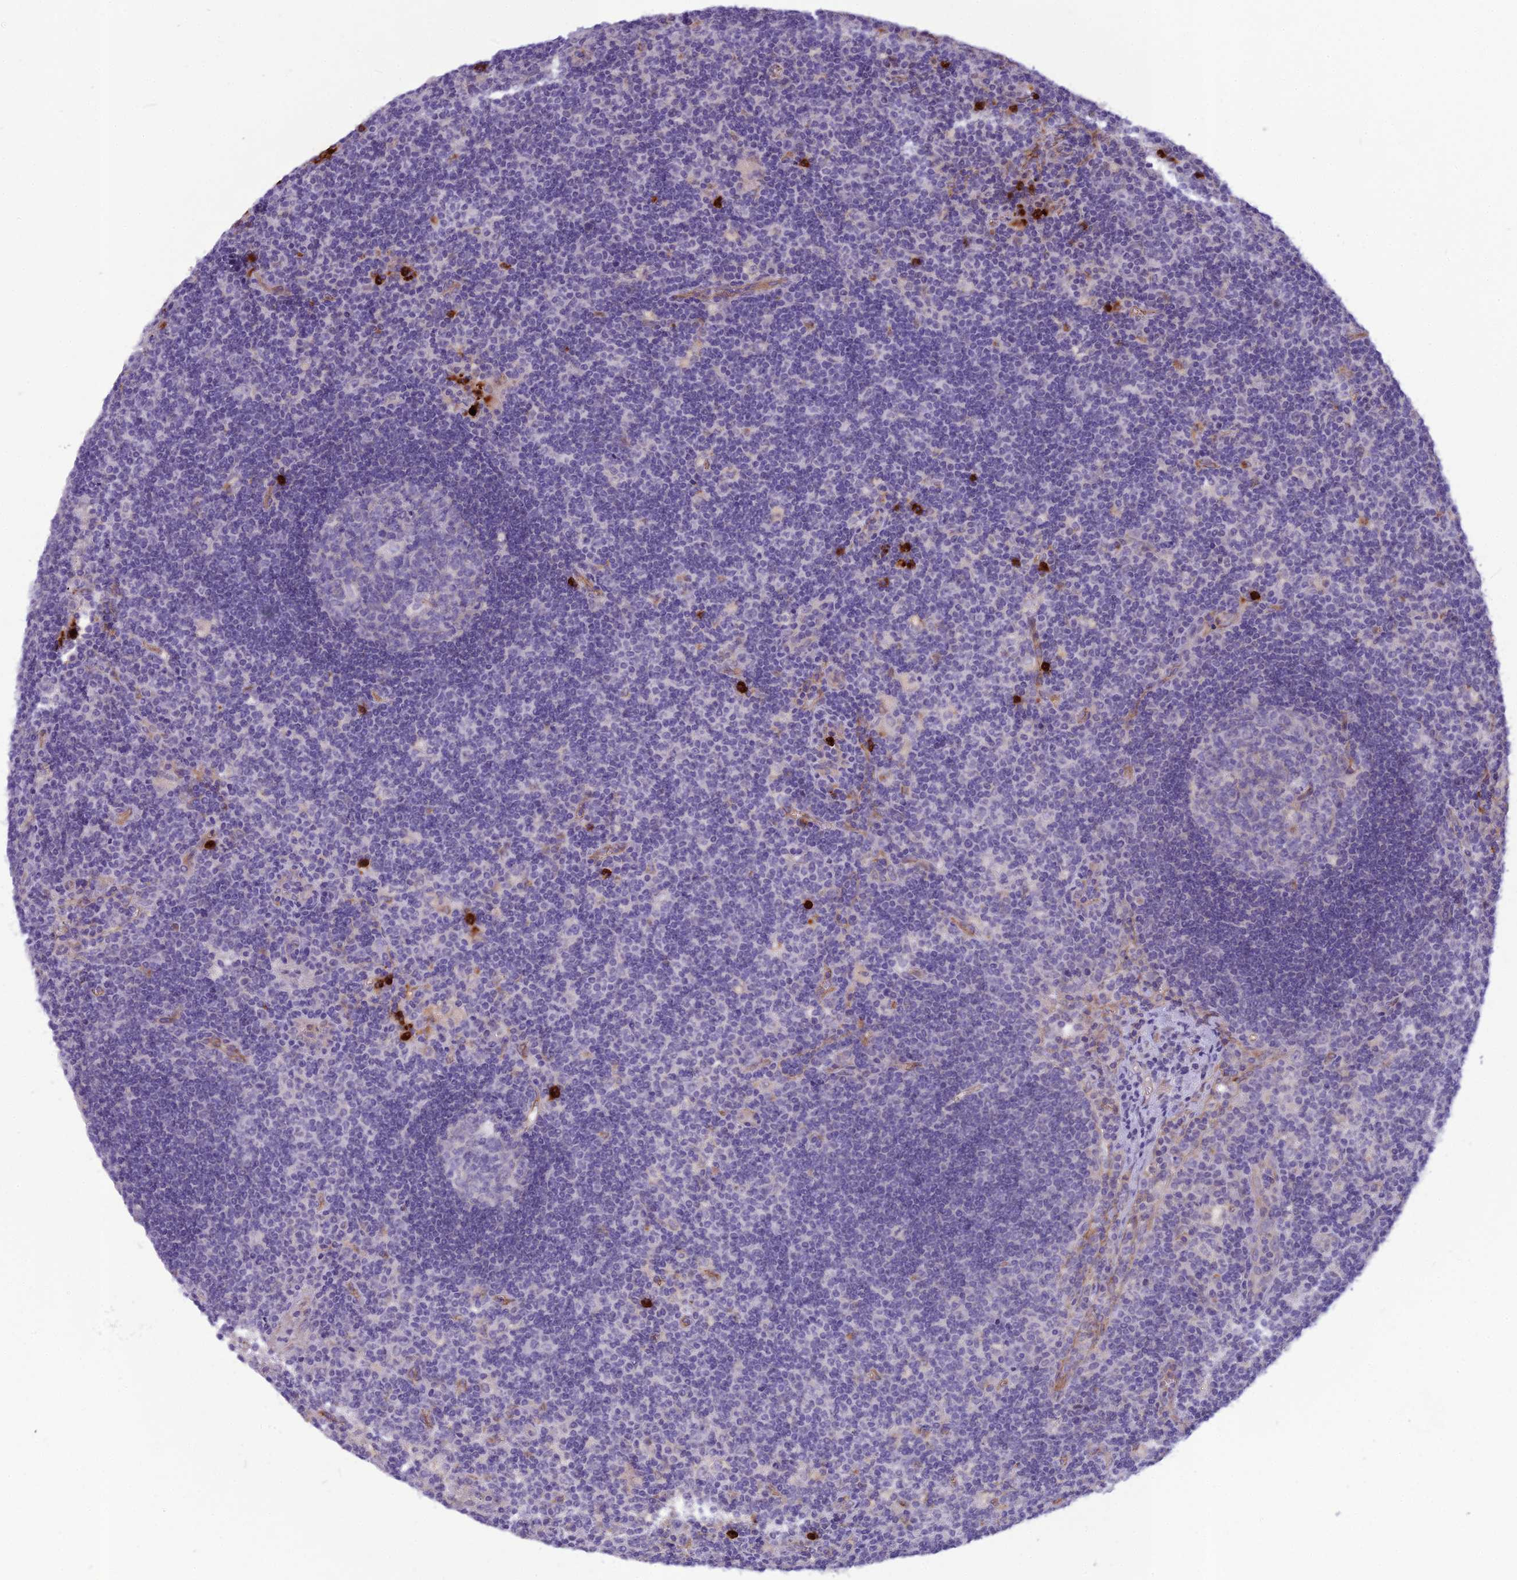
{"staining": {"intensity": "negative", "quantity": "none", "location": "none"}, "tissue": "lymph node", "cell_type": "Germinal center cells", "image_type": "normal", "snomed": [{"axis": "morphology", "description": "Normal tissue, NOS"}, {"axis": "topography", "description": "Lymph node"}], "caption": "IHC photomicrograph of benign human lymph node stained for a protein (brown), which displays no staining in germinal center cells. (Stains: DAB immunohistochemistry (IHC) with hematoxylin counter stain, Microscopy: brightfield microscopy at high magnification).", "gene": "BBS7", "patient": {"sex": "male", "age": 58}}